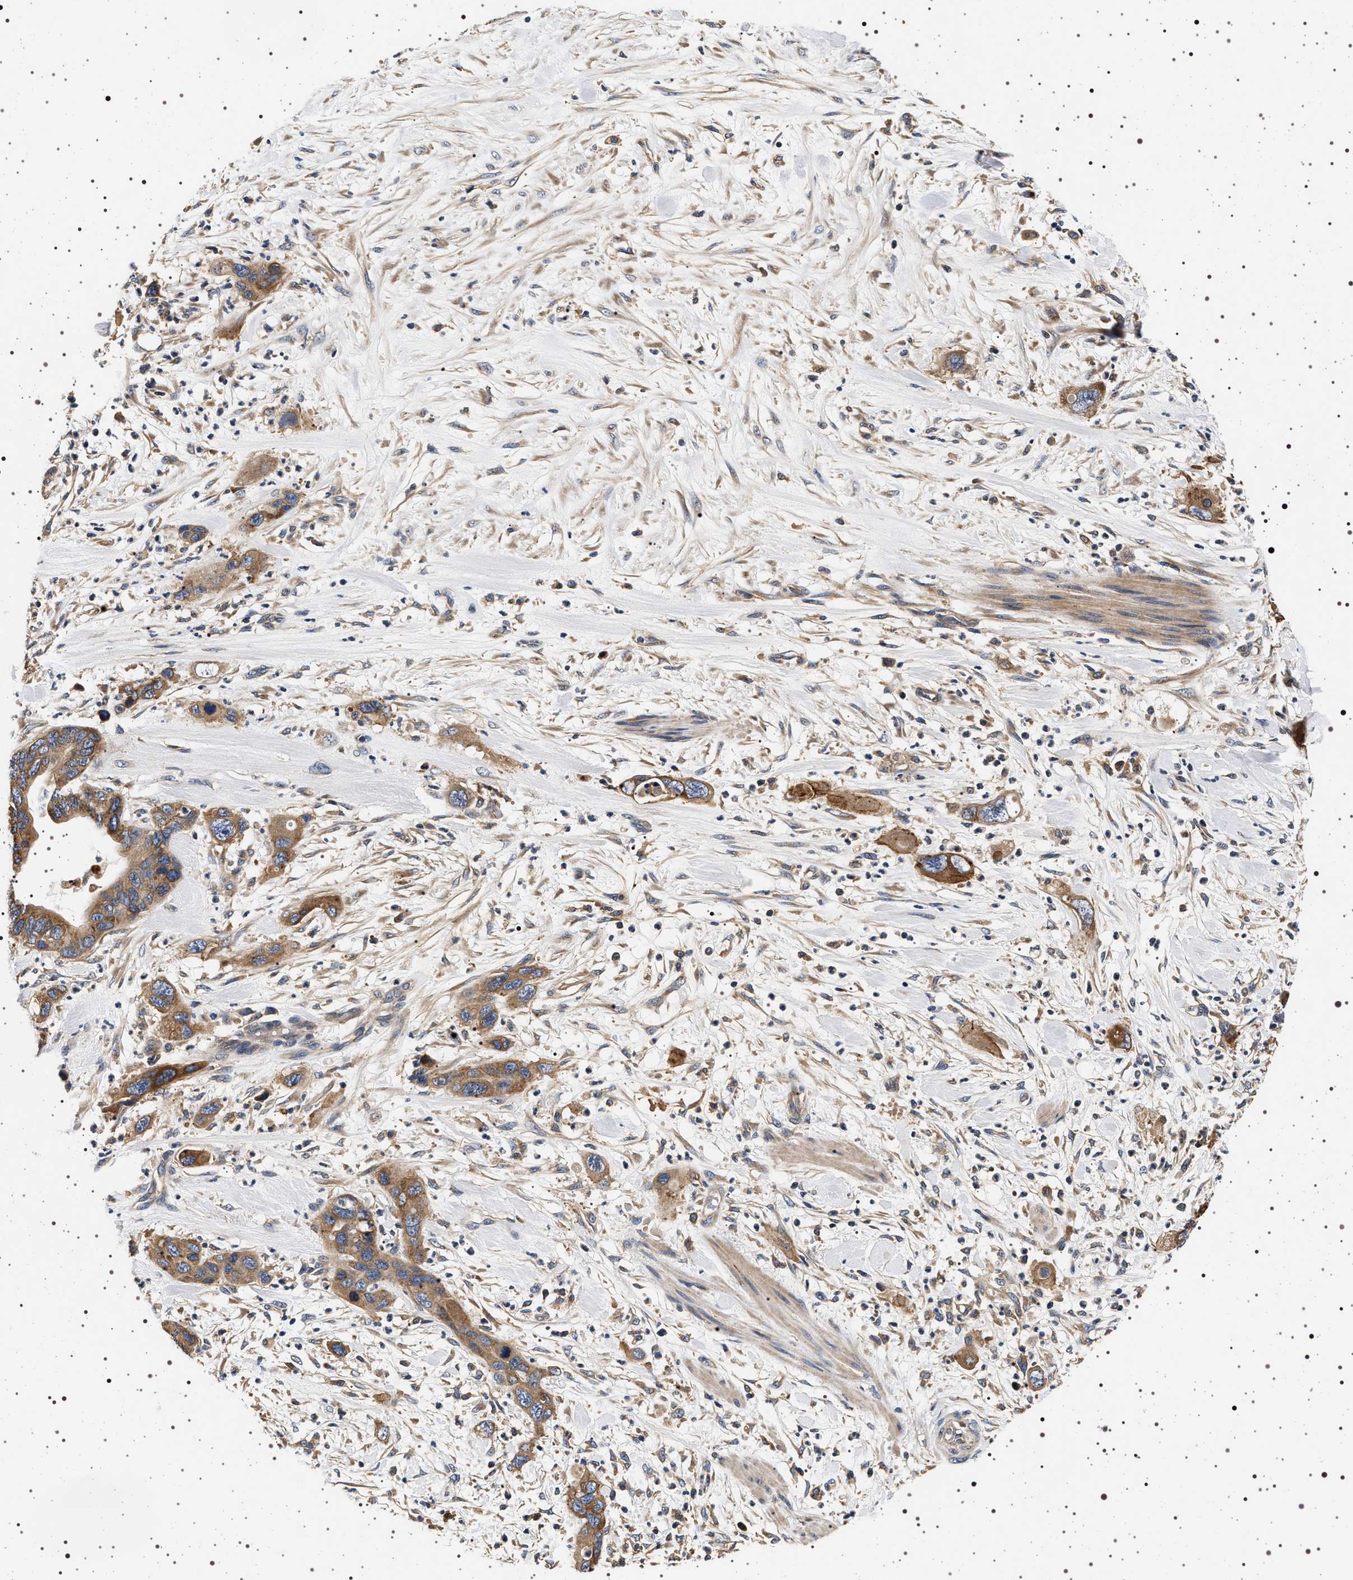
{"staining": {"intensity": "moderate", "quantity": ">75%", "location": "cytoplasmic/membranous"}, "tissue": "pancreatic cancer", "cell_type": "Tumor cells", "image_type": "cancer", "snomed": [{"axis": "morphology", "description": "Adenocarcinoma, NOS"}, {"axis": "topography", "description": "Pancreas"}], "caption": "The immunohistochemical stain labels moderate cytoplasmic/membranous expression in tumor cells of pancreatic cancer (adenocarcinoma) tissue.", "gene": "DCBLD2", "patient": {"sex": "female", "age": 71}}